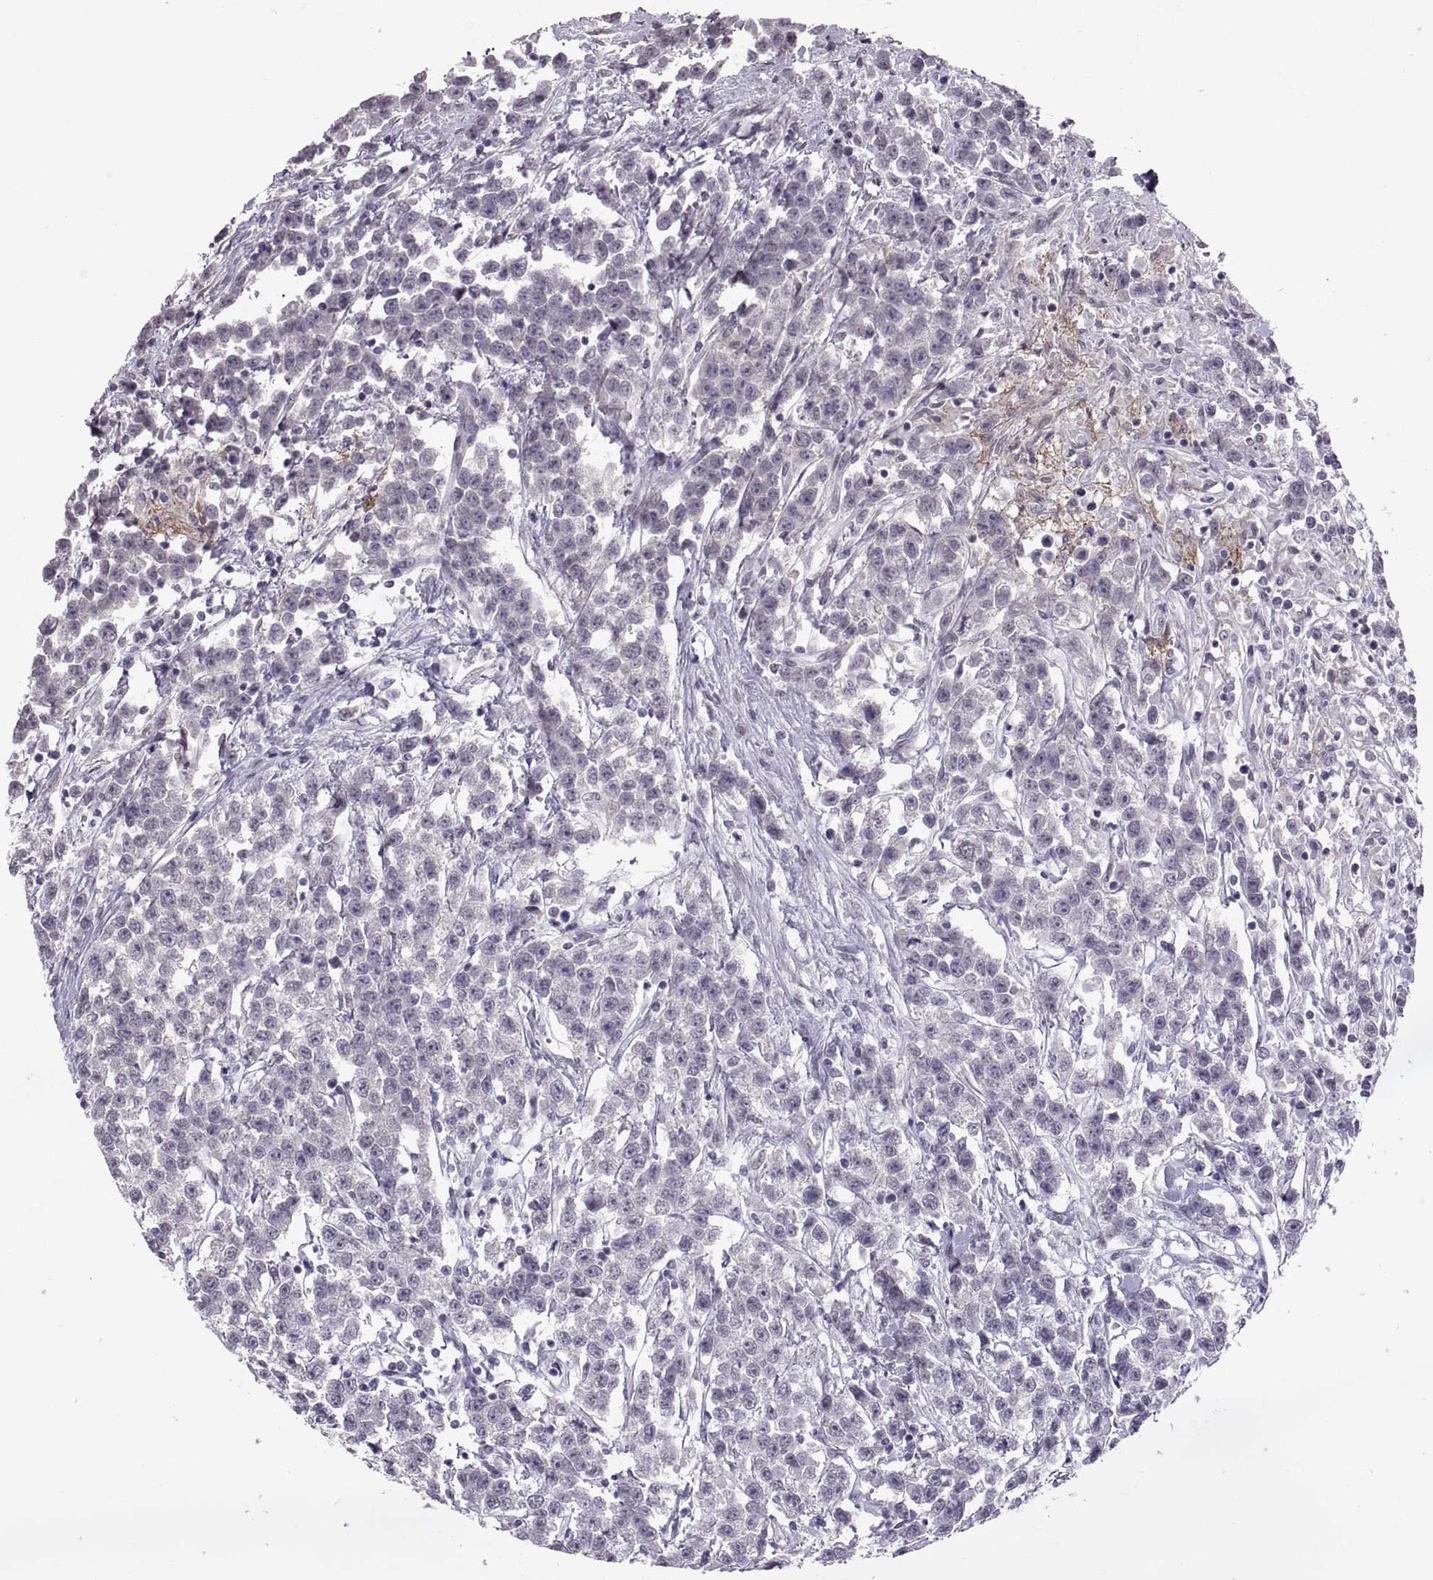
{"staining": {"intensity": "negative", "quantity": "none", "location": "none"}, "tissue": "testis cancer", "cell_type": "Tumor cells", "image_type": "cancer", "snomed": [{"axis": "morphology", "description": "Seminoma, NOS"}, {"axis": "topography", "description": "Testis"}], "caption": "DAB immunohistochemical staining of testis cancer (seminoma) exhibits no significant staining in tumor cells. The staining was performed using DAB (3,3'-diaminobenzidine) to visualize the protein expression in brown, while the nuclei were stained in blue with hematoxylin (Magnification: 20x).", "gene": "KRT77", "patient": {"sex": "male", "age": 59}}